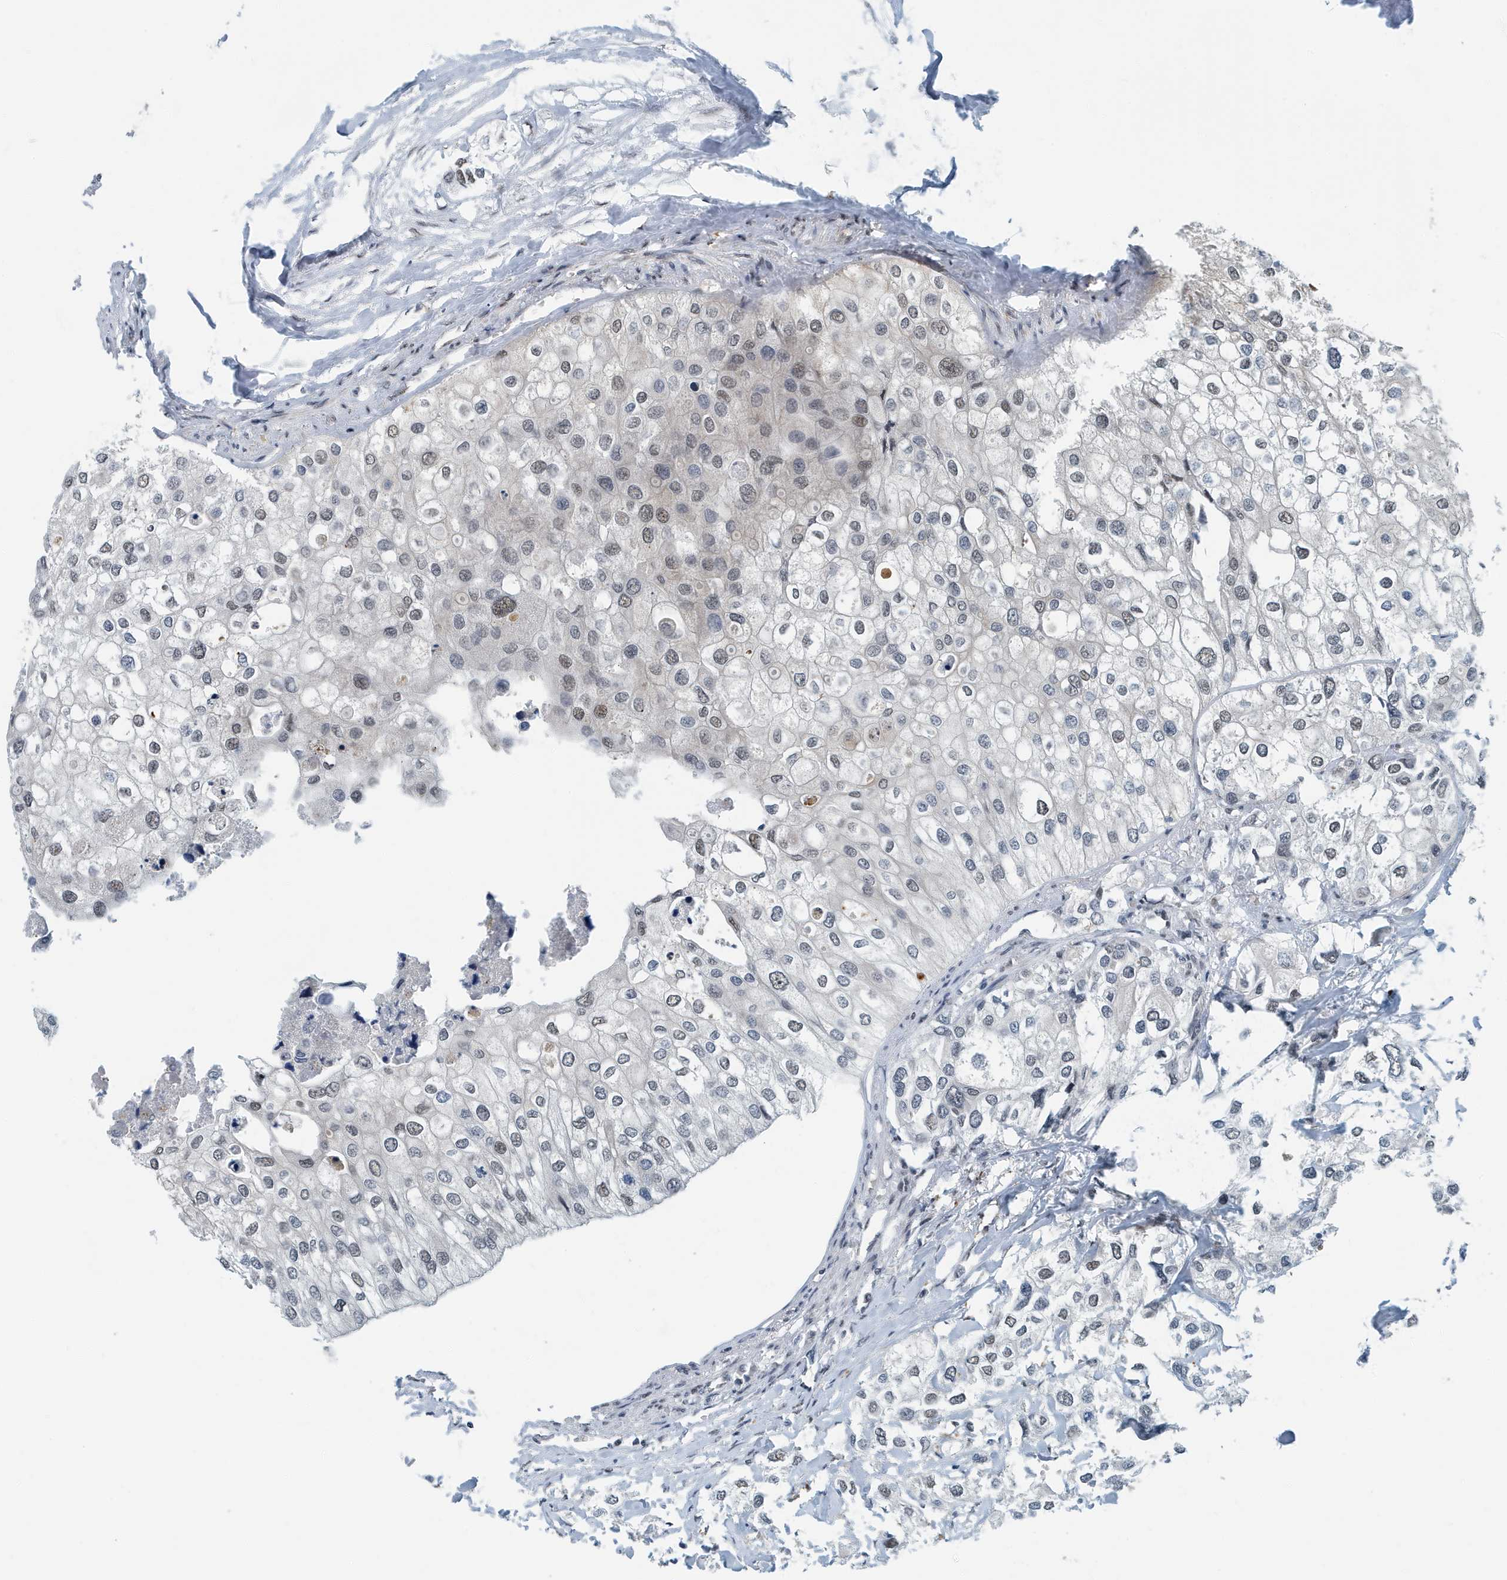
{"staining": {"intensity": "weak", "quantity": "25%-75%", "location": "nuclear"}, "tissue": "urothelial cancer", "cell_type": "Tumor cells", "image_type": "cancer", "snomed": [{"axis": "morphology", "description": "Urothelial carcinoma, High grade"}, {"axis": "topography", "description": "Urinary bladder"}], "caption": "Immunohistochemical staining of human urothelial cancer demonstrates low levels of weak nuclear expression in about 25%-75% of tumor cells.", "gene": "KIF15", "patient": {"sex": "male", "age": 64}}